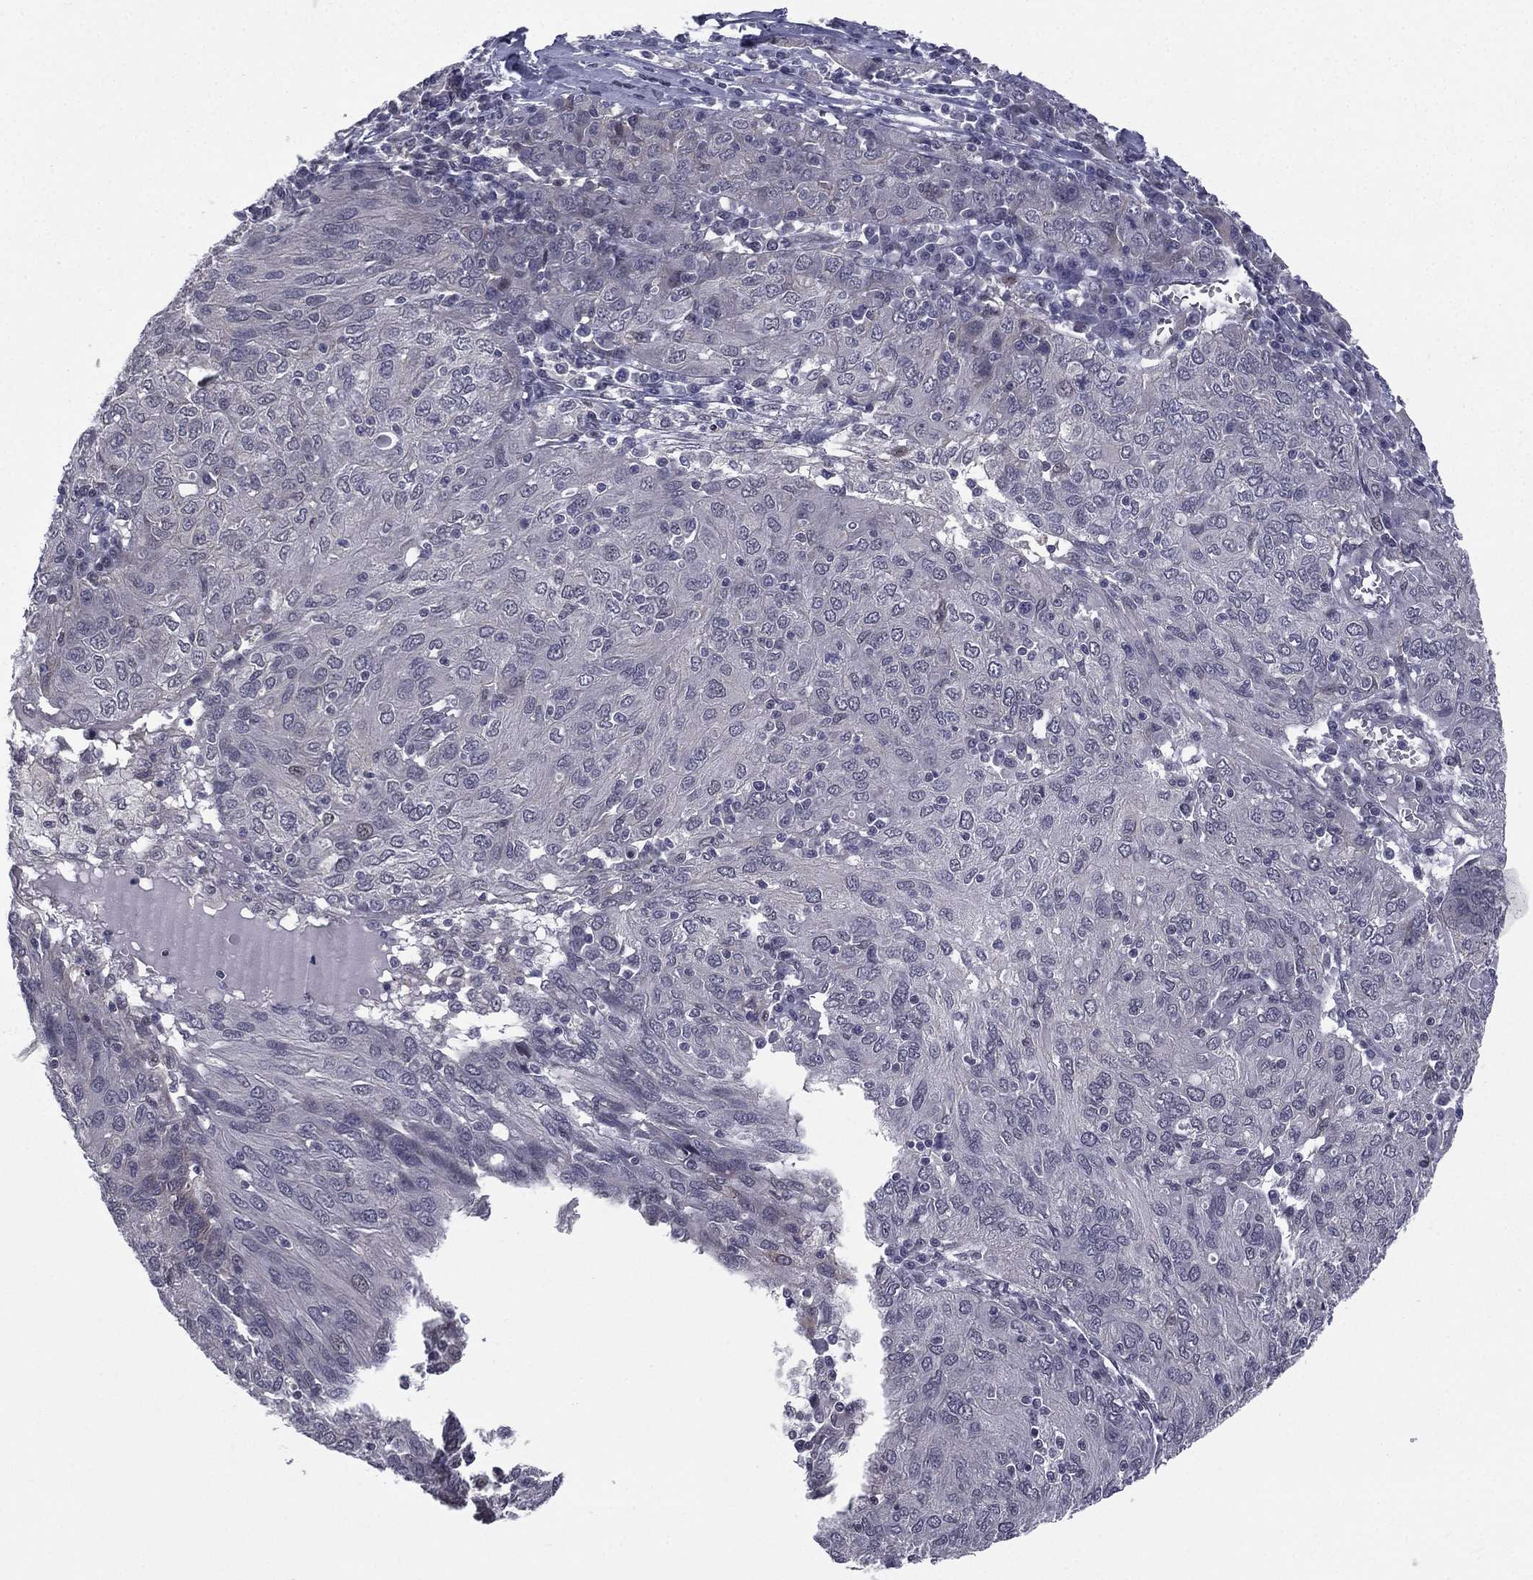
{"staining": {"intensity": "negative", "quantity": "none", "location": "none"}, "tissue": "ovarian cancer", "cell_type": "Tumor cells", "image_type": "cancer", "snomed": [{"axis": "morphology", "description": "Carcinoma, endometroid"}, {"axis": "topography", "description": "Ovary"}], "caption": "IHC histopathology image of ovarian cancer stained for a protein (brown), which reveals no expression in tumor cells.", "gene": "ACTRT2", "patient": {"sex": "female", "age": 50}}